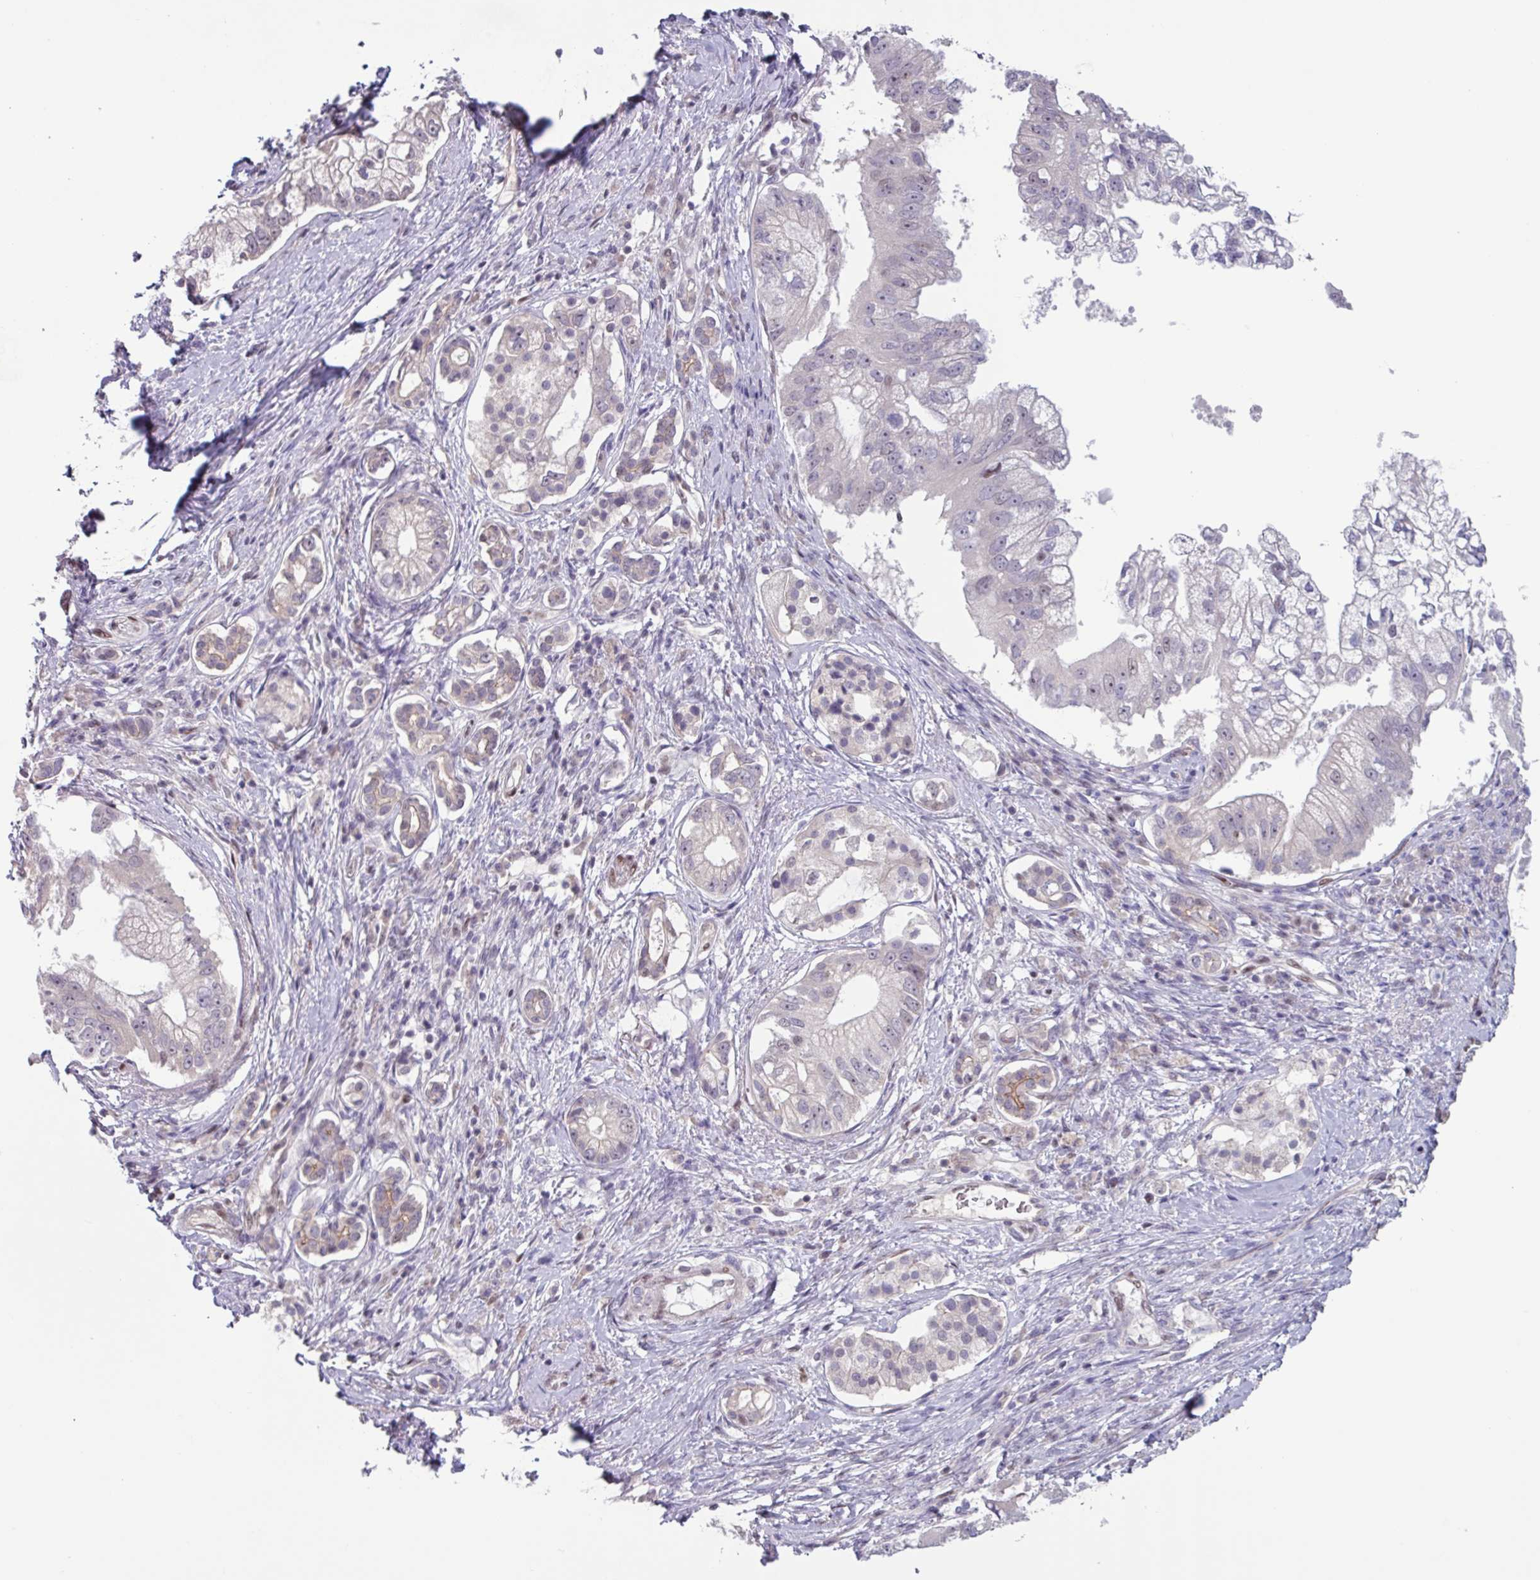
{"staining": {"intensity": "weak", "quantity": "<25%", "location": "cytoplasmic/membranous"}, "tissue": "pancreatic cancer", "cell_type": "Tumor cells", "image_type": "cancer", "snomed": [{"axis": "morphology", "description": "Adenocarcinoma, NOS"}, {"axis": "topography", "description": "Pancreas"}], "caption": "DAB immunohistochemical staining of human pancreatic cancer shows no significant positivity in tumor cells.", "gene": "ZNF575", "patient": {"sex": "male", "age": 70}}